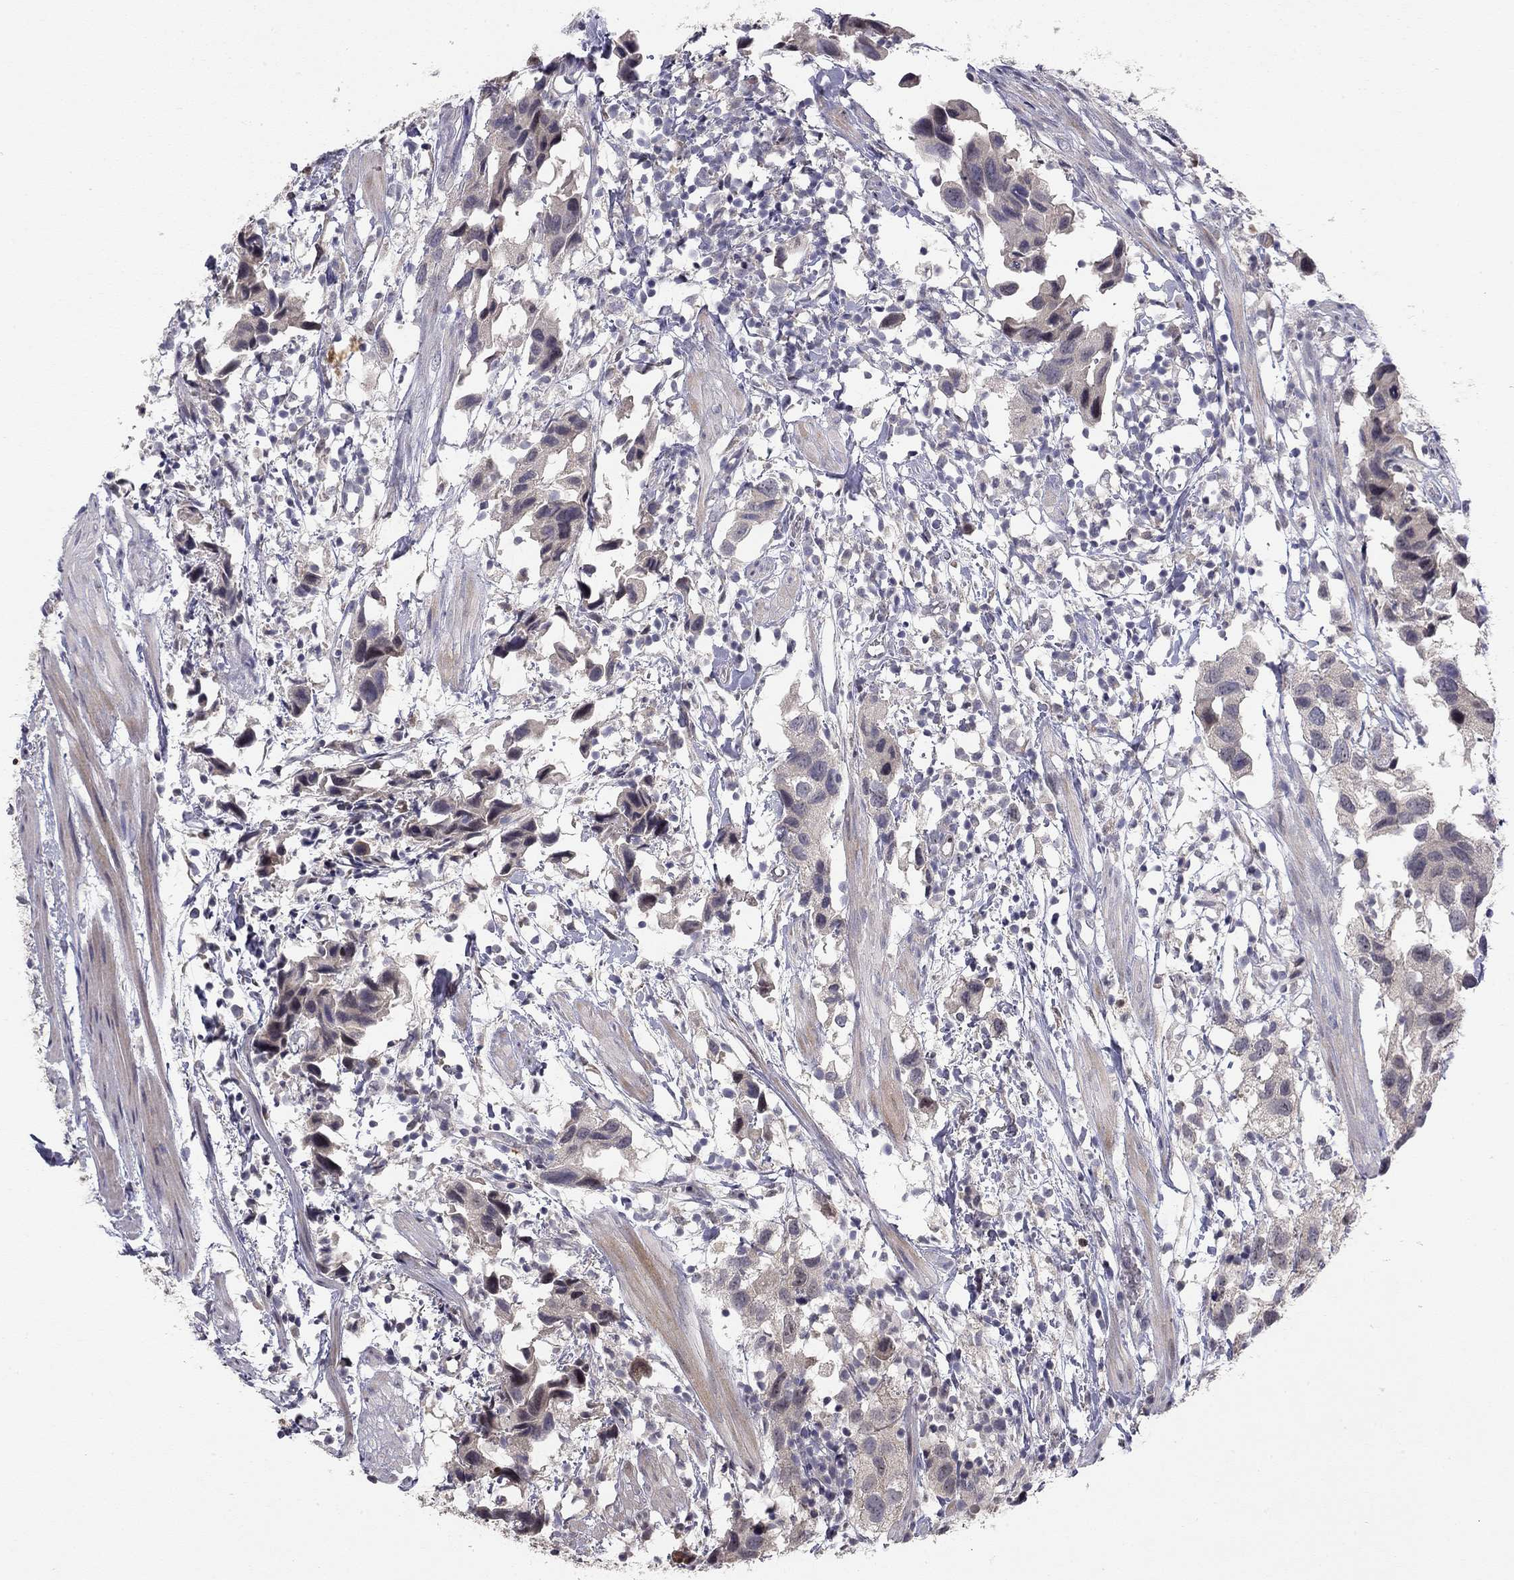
{"staining": {"intensity": "negative", "quantity": "none", "location": "none"}, "tissue": "urothelial cancer", "cell_type": "Tumor cells", "image_type": "cancer", "snomed": [{"axis": "morphology", "description": "Urothelial carcinoma, High grade"}, {"axis": "topography", "description": "Urinary bladder"}], "caption": "This is a micrograph of immunohistochemistry staining of high-grade urothelial carcinoma, which shows no positivity in tumor cells. Brightfield microscopy of IHC stained with DAB (3,3'-diaminobenzidine) (brown) and hematoxylin (blue), captured at high magnification.", "gene": "STXBP6", "patient": {"sex": "male", "age": 79}}